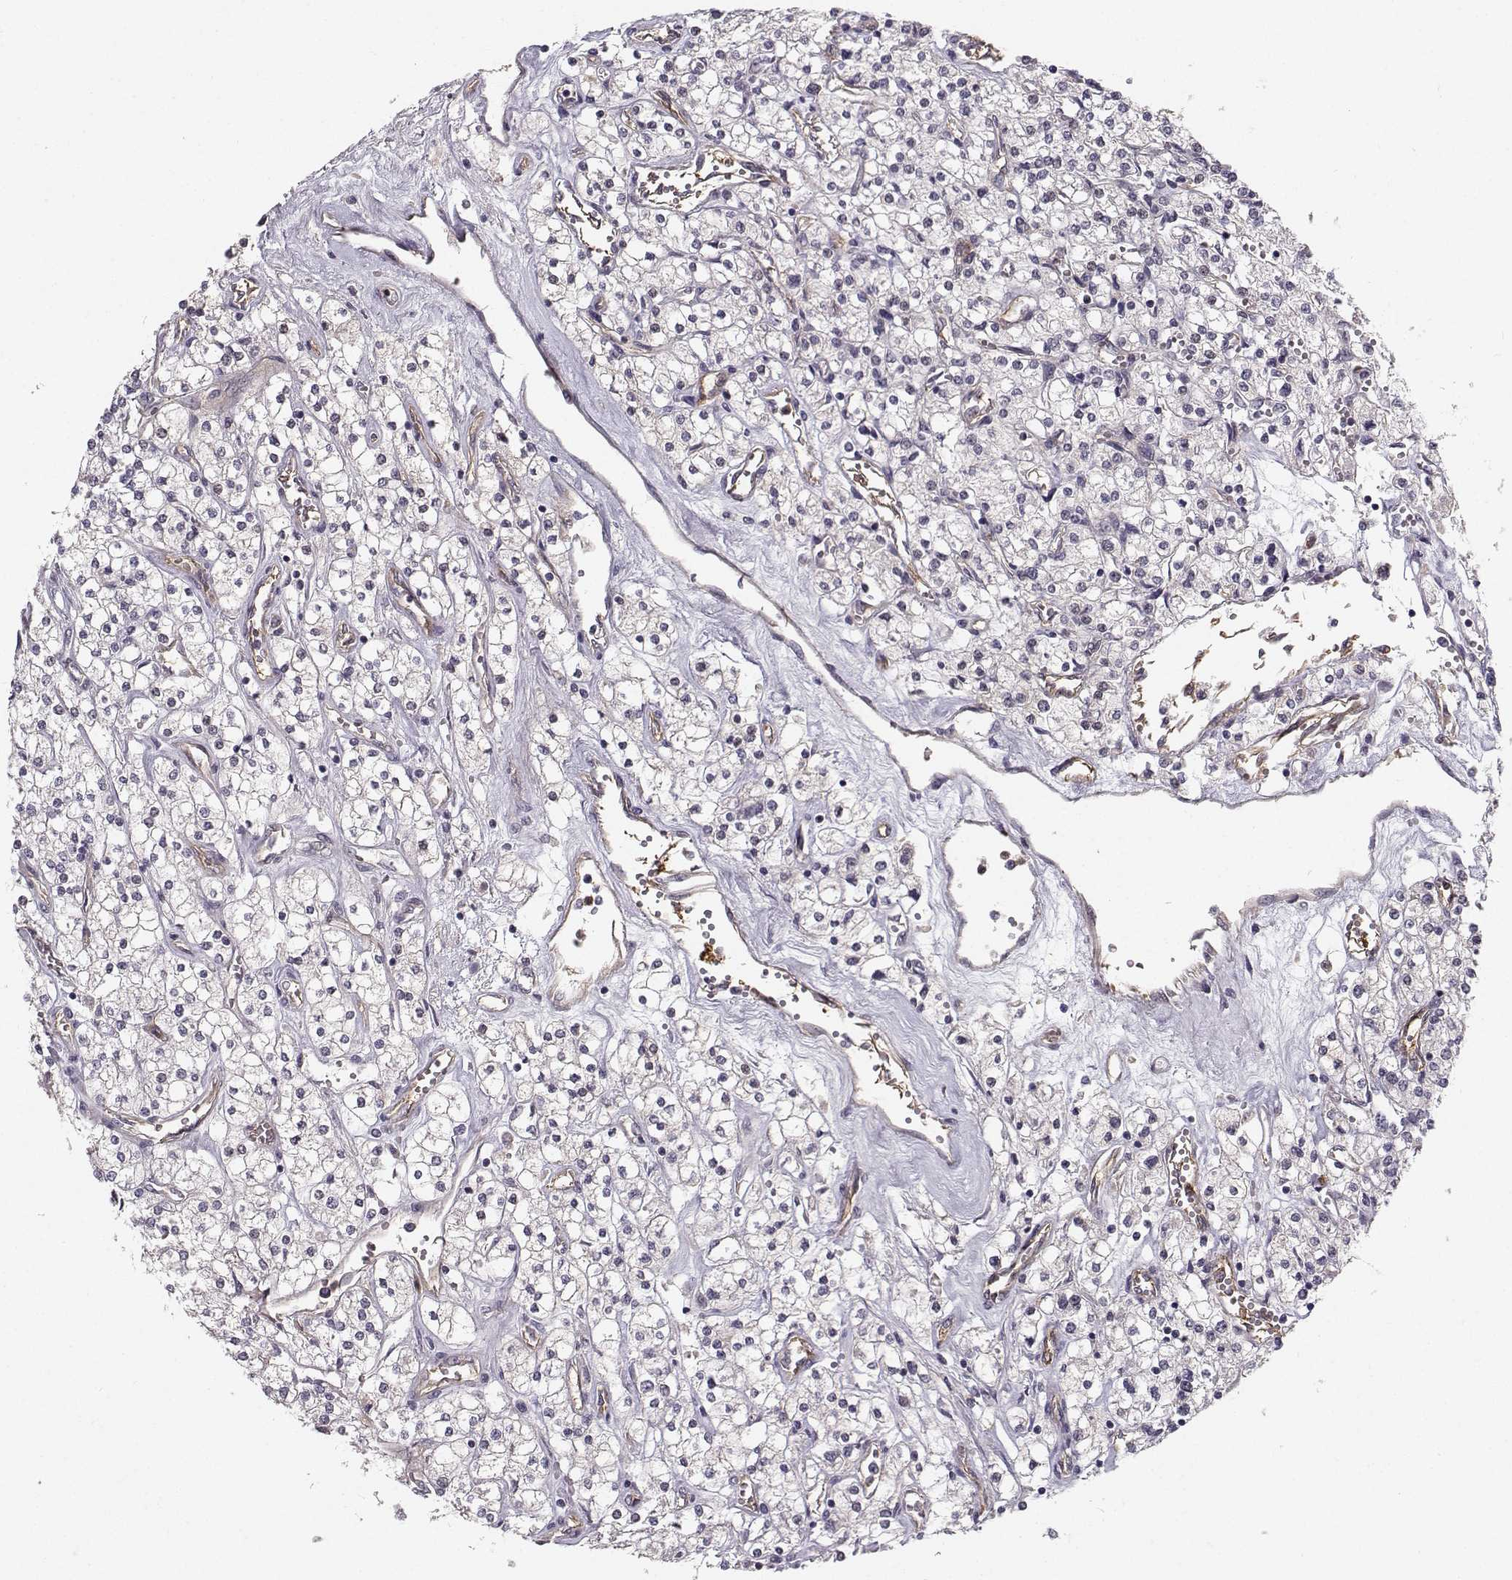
{"staining": {"intensity": "negative", "quantity": "none", "location": "none"}, "tissue": "renal cancer", "cell_type": "Tumor cells", "image_type": "cancer", "snomed": [{"axis": "morphology", "description": "Adenocarcinoma, NOS"}, {"axis": "topography", "description": "Kidney"}], "caption": "An image of renal cancer stained for a protein displays no brown staining in tumor cells. The staining is performed using DAB brown chromogen with nuclei counter-stained in using hematoxylin.", "gene": "OPRD1", "patient": {"sex": "male", "age": 80}}